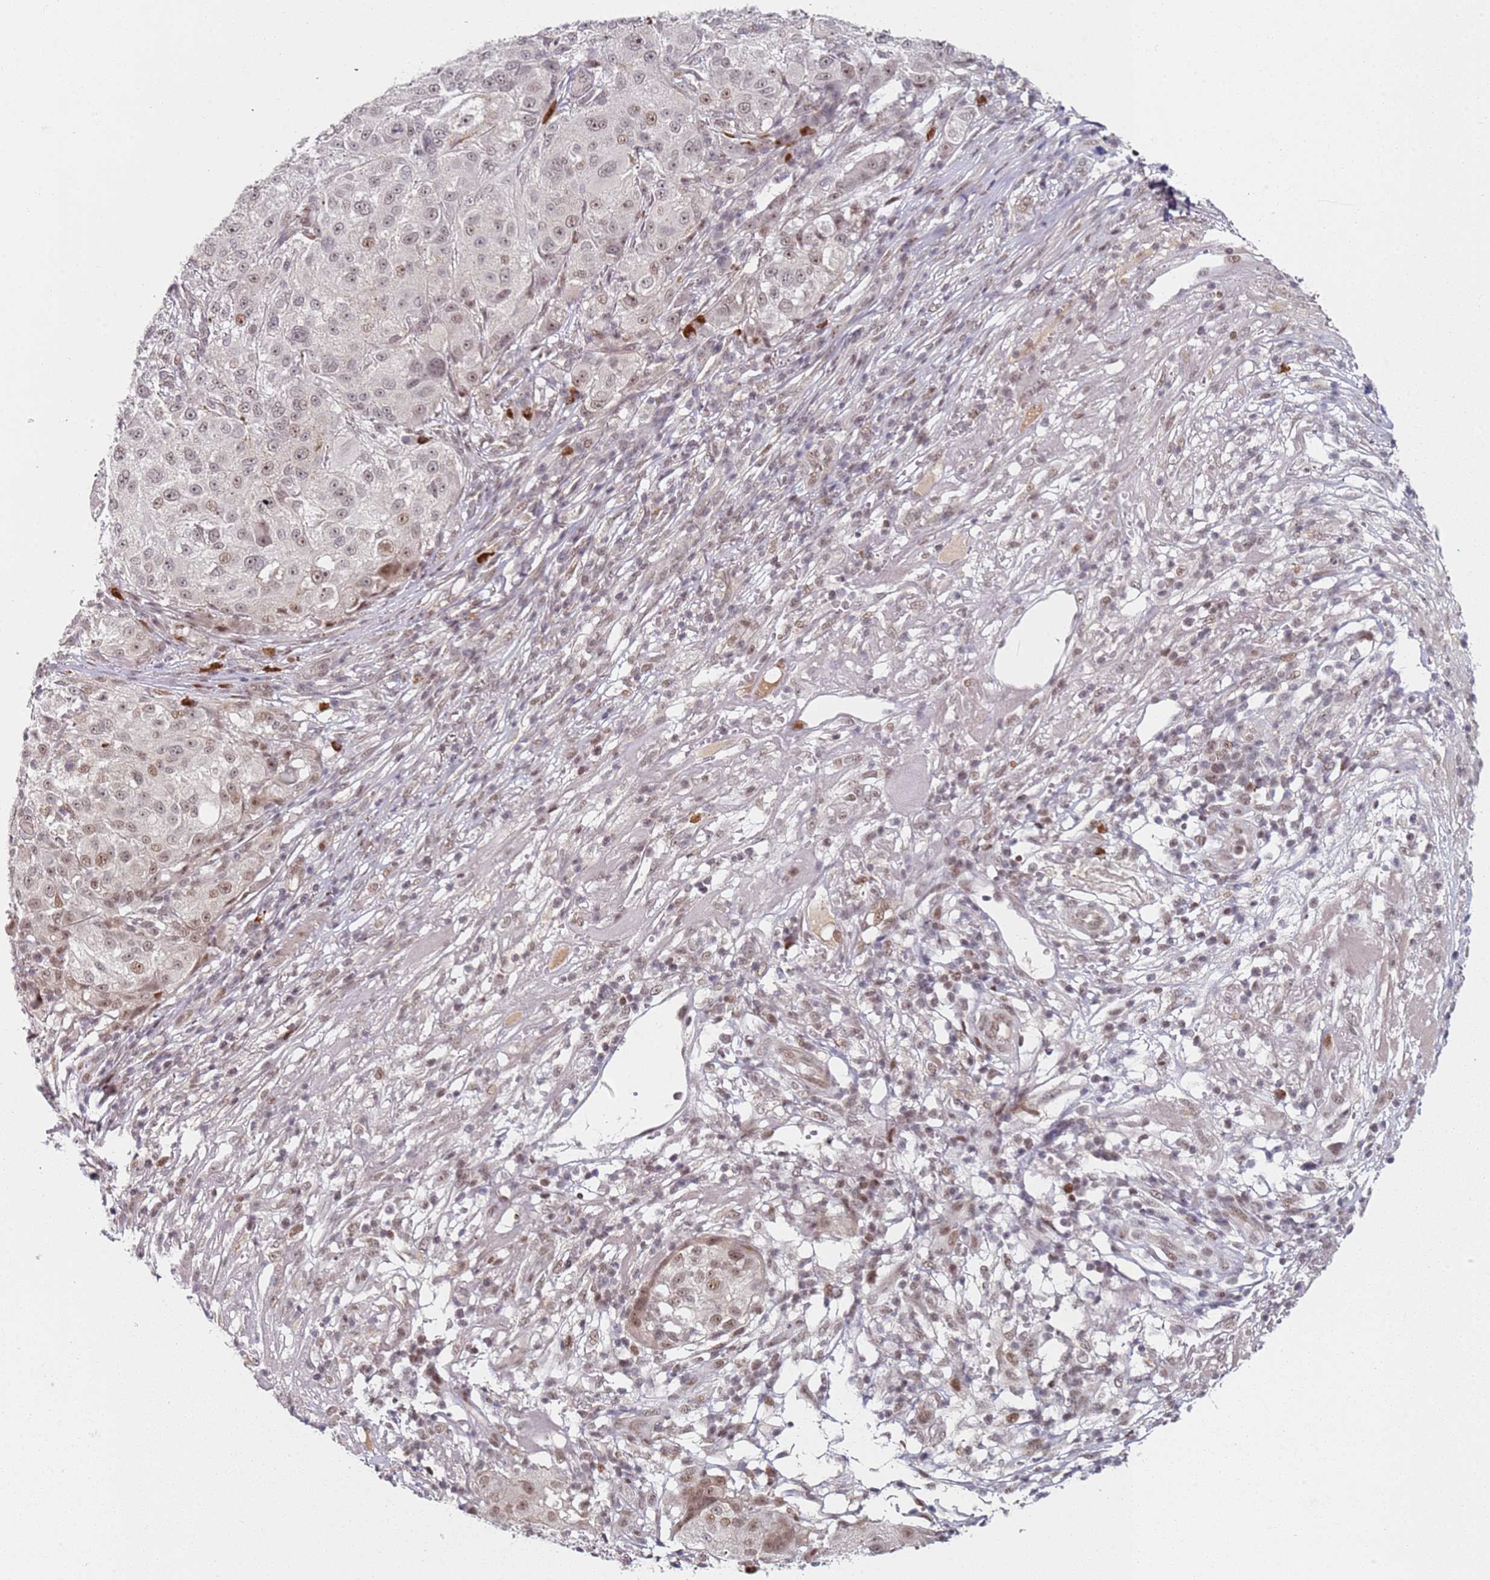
{"staining": {"intensity": "moderate", "quantity": ">75%", "location": "nuclear"}, "tissue": "melanoma", "cell_type": "Tumor cells", "image_type": "cancer", "snomed": [{"axis": "morphology", "description": "Necrosis, NOS"}, {"axis": "morphology", "description": "Malignant melanoma, NOS"}, {"axis": "topography", "description": "Skin"}], "caption": "Protein expression analysis of melanoma demonstrates moderate nuclear positivity in approximately >75% of tumor cells.", "gene": "ATF6B", "patient": {"sex": "female", "age": 87}}